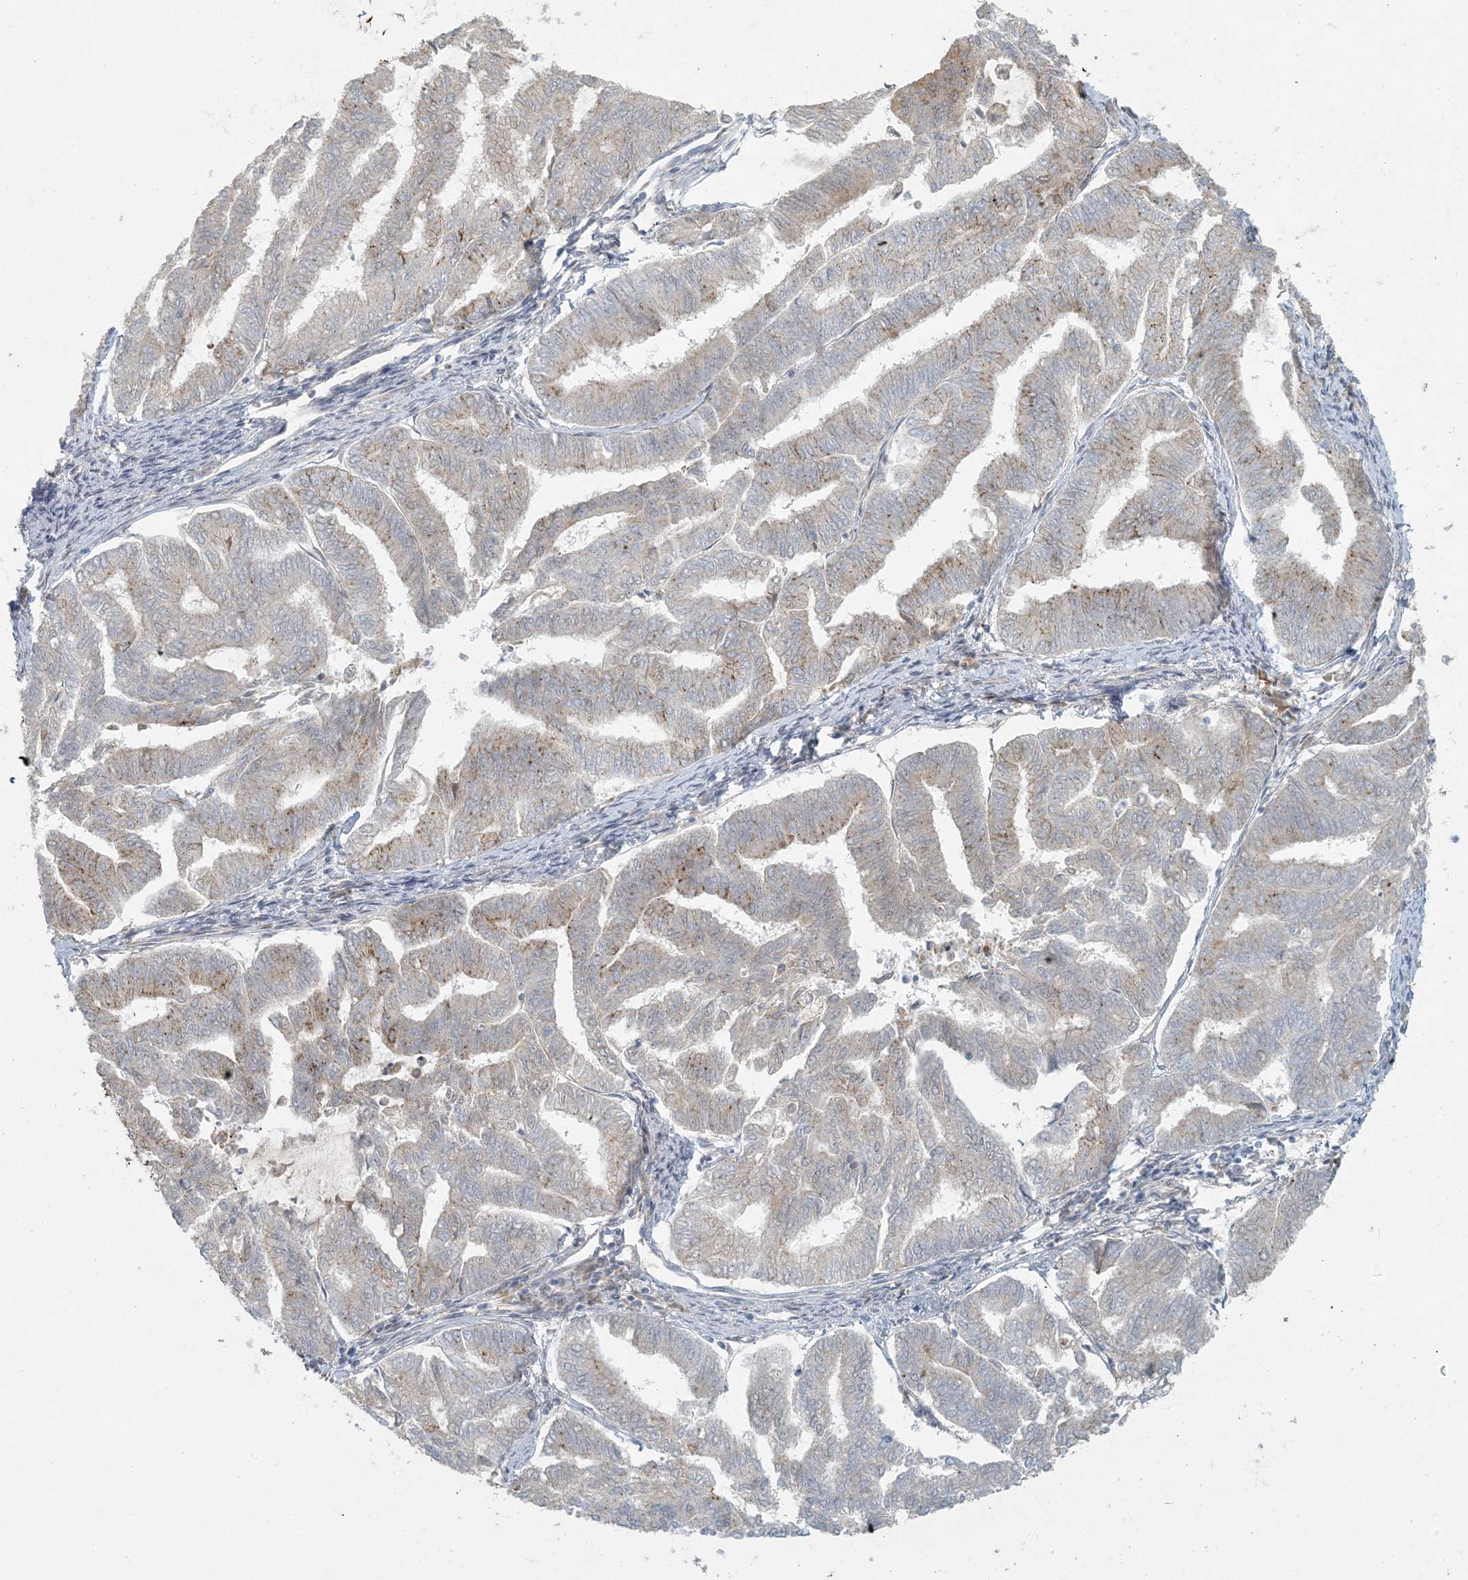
{"staining": {"intensity": "moderate", "quantity": "<25%", "location": "cytoplasmic/membranous"}, "tissue": "endometrial cancer", "cell_type": "Tumor cells", "image_type": "cancer", "snomed": [{"axis": "morphology", "description": "Adenocarcinoma, NOS"}, {"axis": "topography", "description": "Endometrium"}], "caption": "This is a photomicrograph of IHC staining of endometrial cancer (adenocarcinoma), which shows moderate staining in the cytoplasmic/membranous of tumor cells.", "gene": "HACL1", "patient": {"sex": "female", "age": 79}}